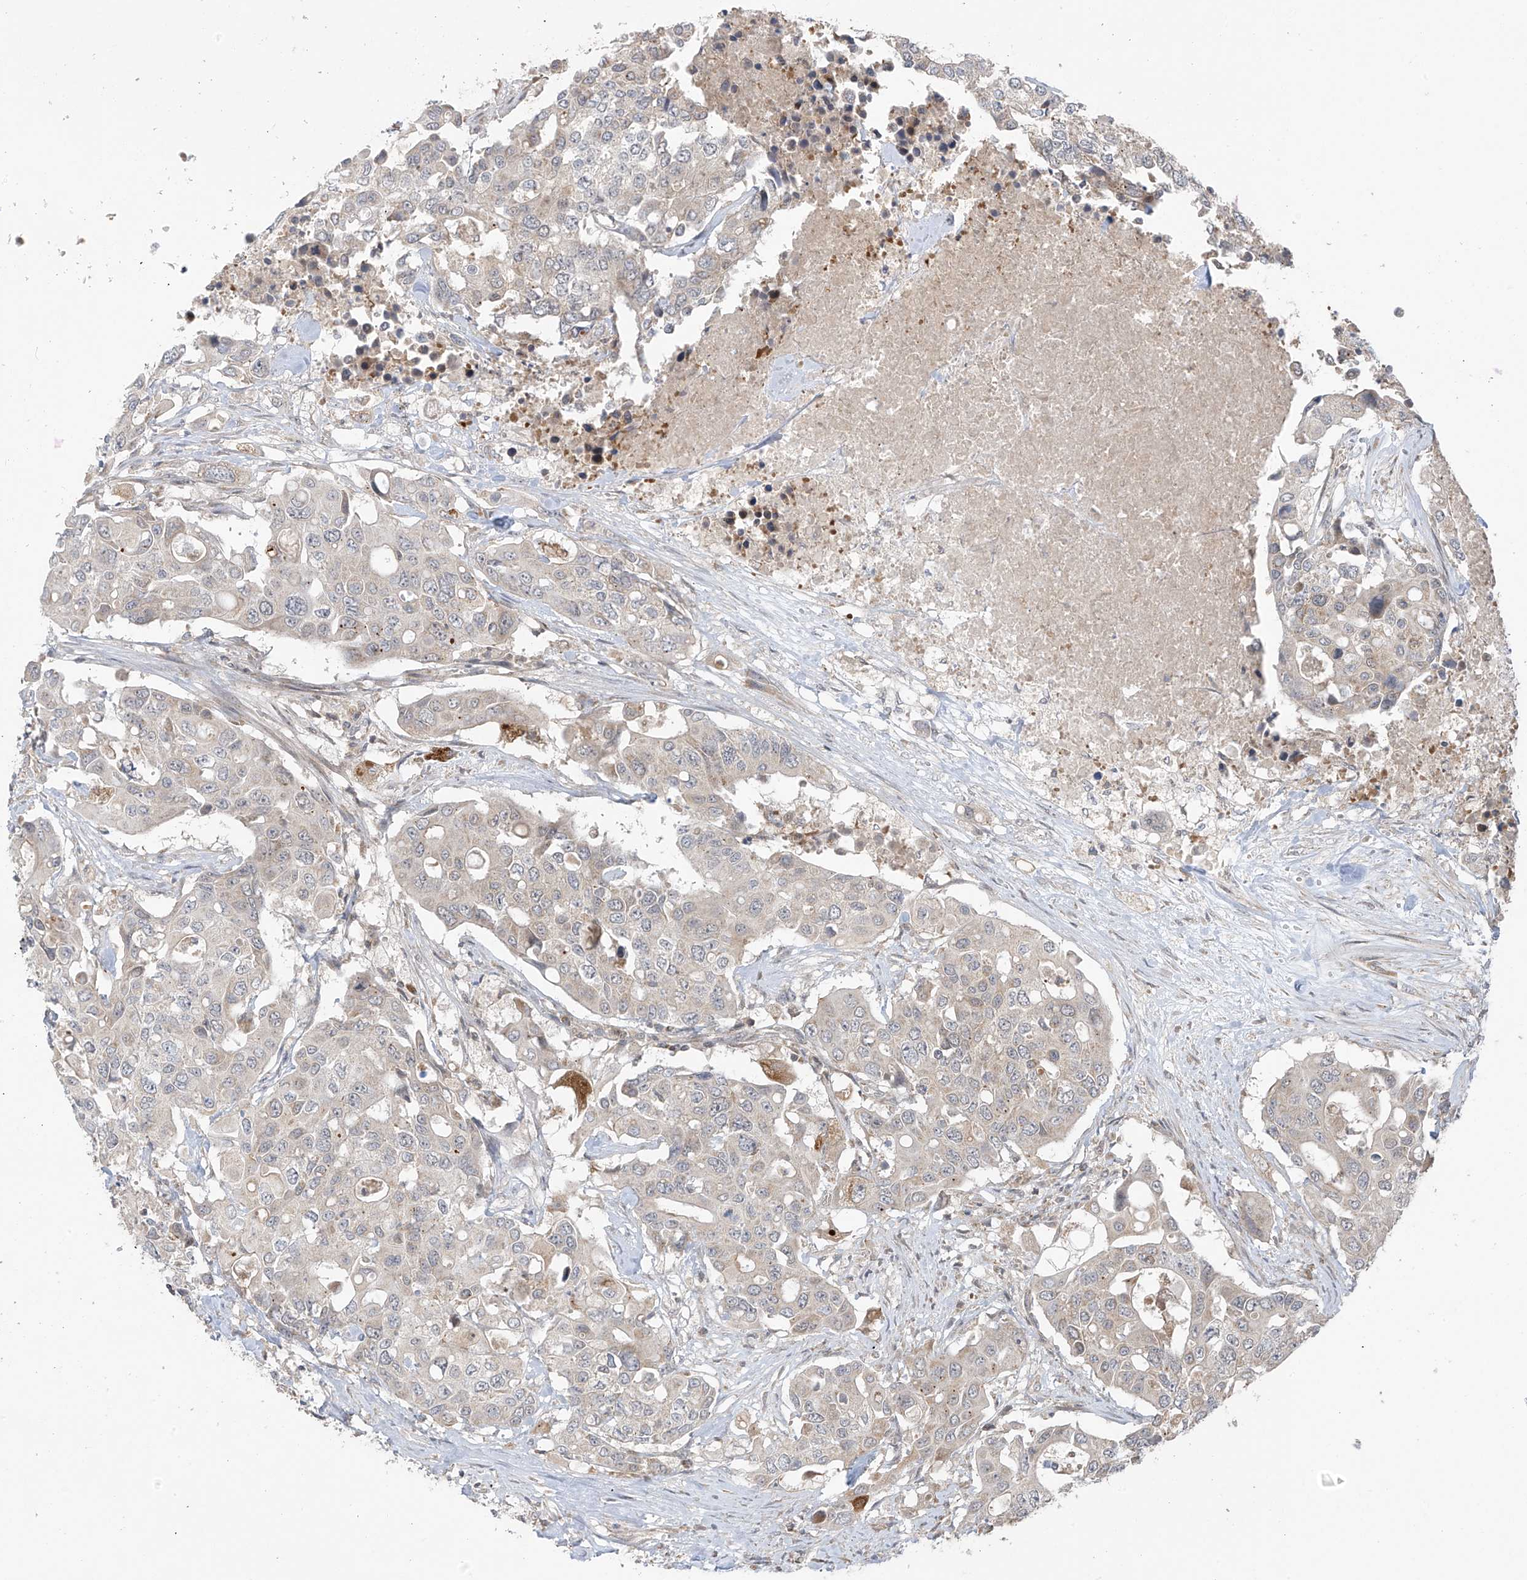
{"staining": {"intensity": "negative", "quantity": "none", "location": "none"}, "tissue": "colorectal cancer", "cell_type": "Tumor cells", "image_type": "cancer", "snomed": [{"axis": "morphology", "description": "Adenocarcinoma, NOS"}, {"axis": "topography", "description": "Colon"}], "caption": "IHC image of human colorectal cancer (adenocarcinoma) stained for a protein (brown), which displays no positivity in tumor cells.", "gene": "HDDC2", "patient": {"sex": "male", "age": 77}}